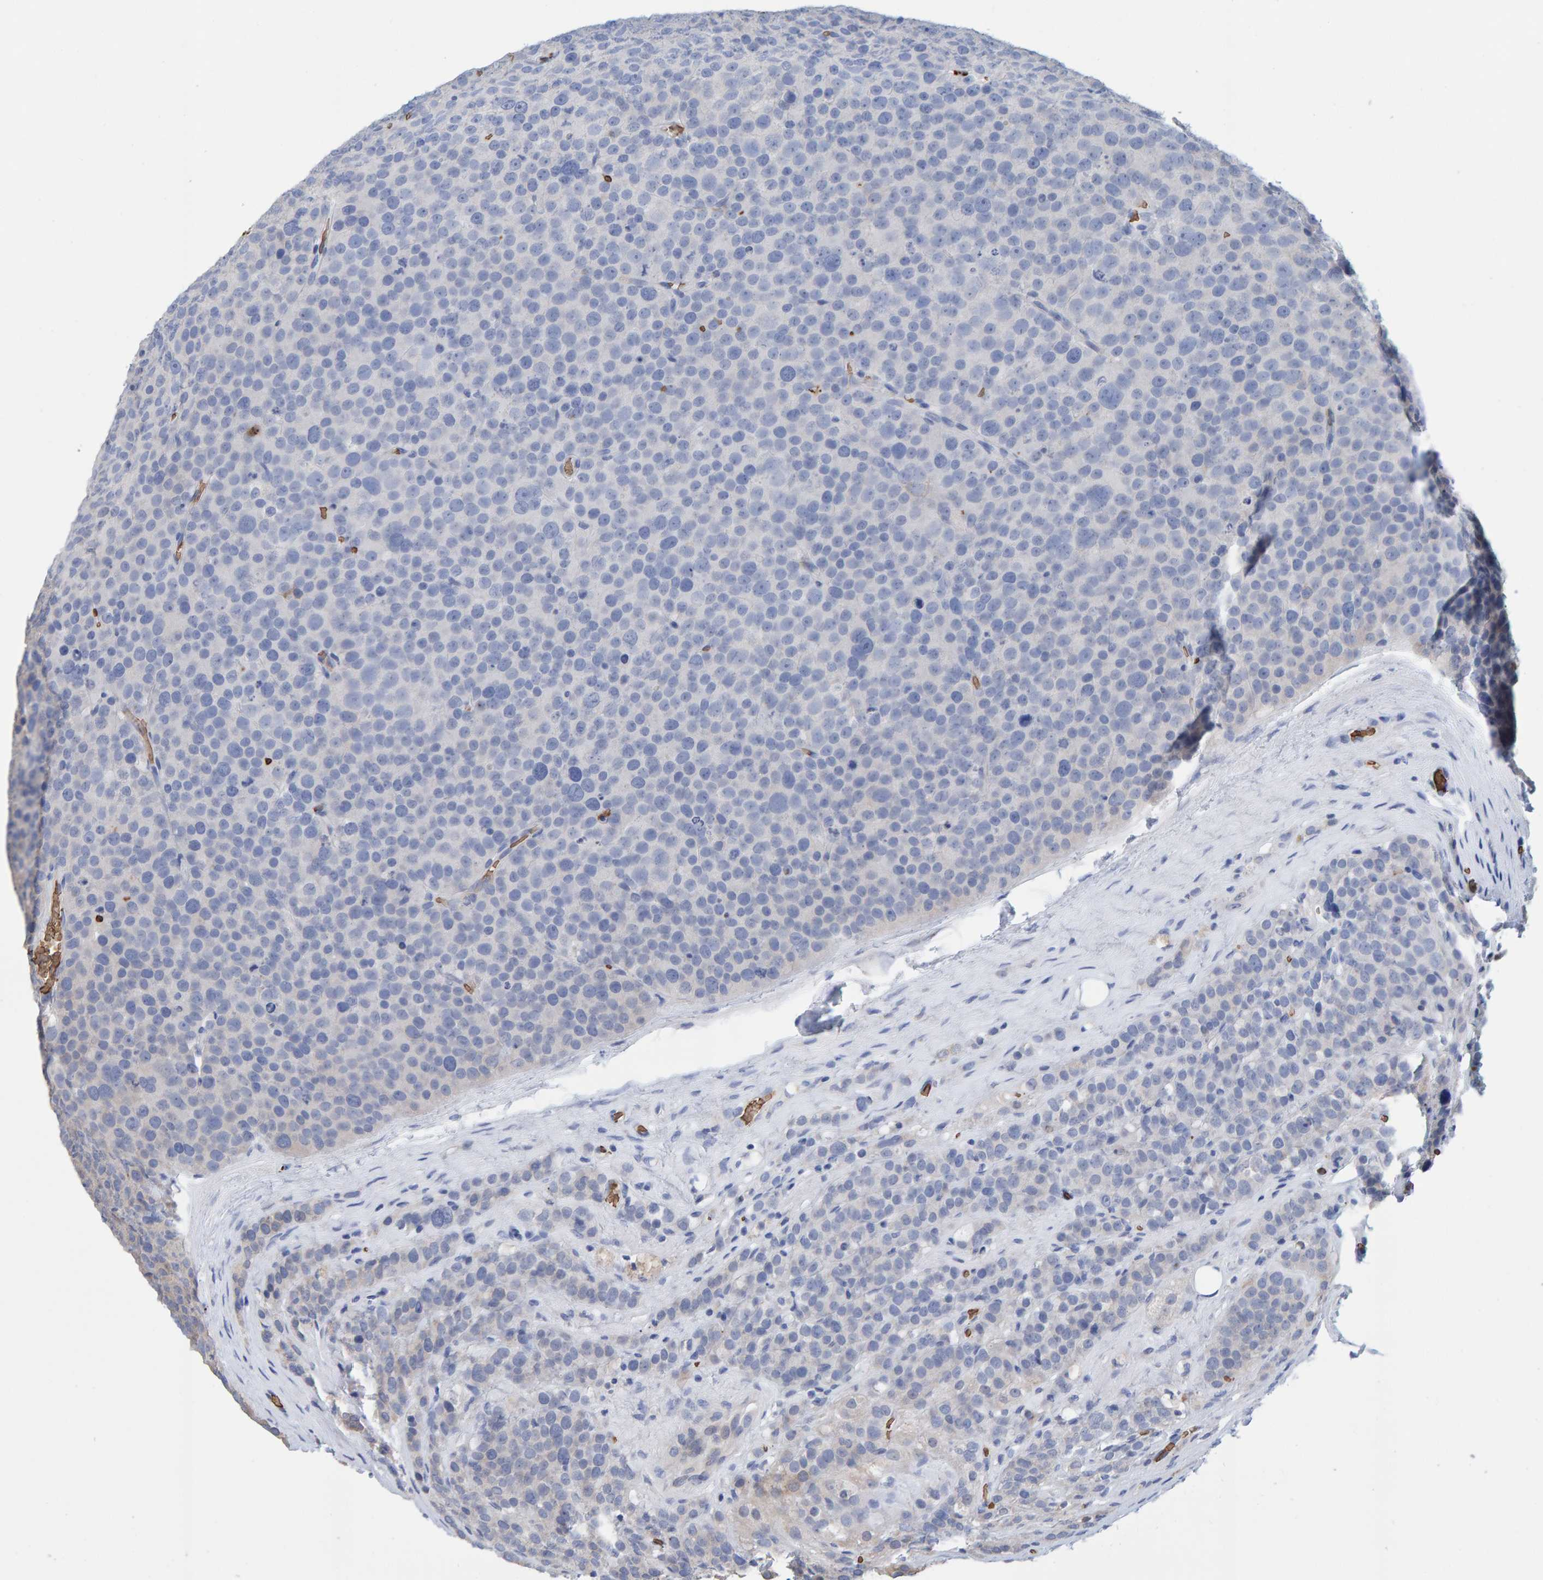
{"staining": {"intensity": "negative", "quantity": "none", "location": "none"}, "tissue": "testis cancer", "cell_type": "Tumor cells", "image_type": "cancer", "snomed": [{"axis": "morphology", "description": "Seminoma, NOS"}, {"axis": "topography", "description": "Testis"}], "caption": "Human testis cancer stained for a protein using immunohistochemistry demonstrates no staining in tumor cells.", "gene": "VPS9D1", "patient": {"sex": "male", "age": 71}}